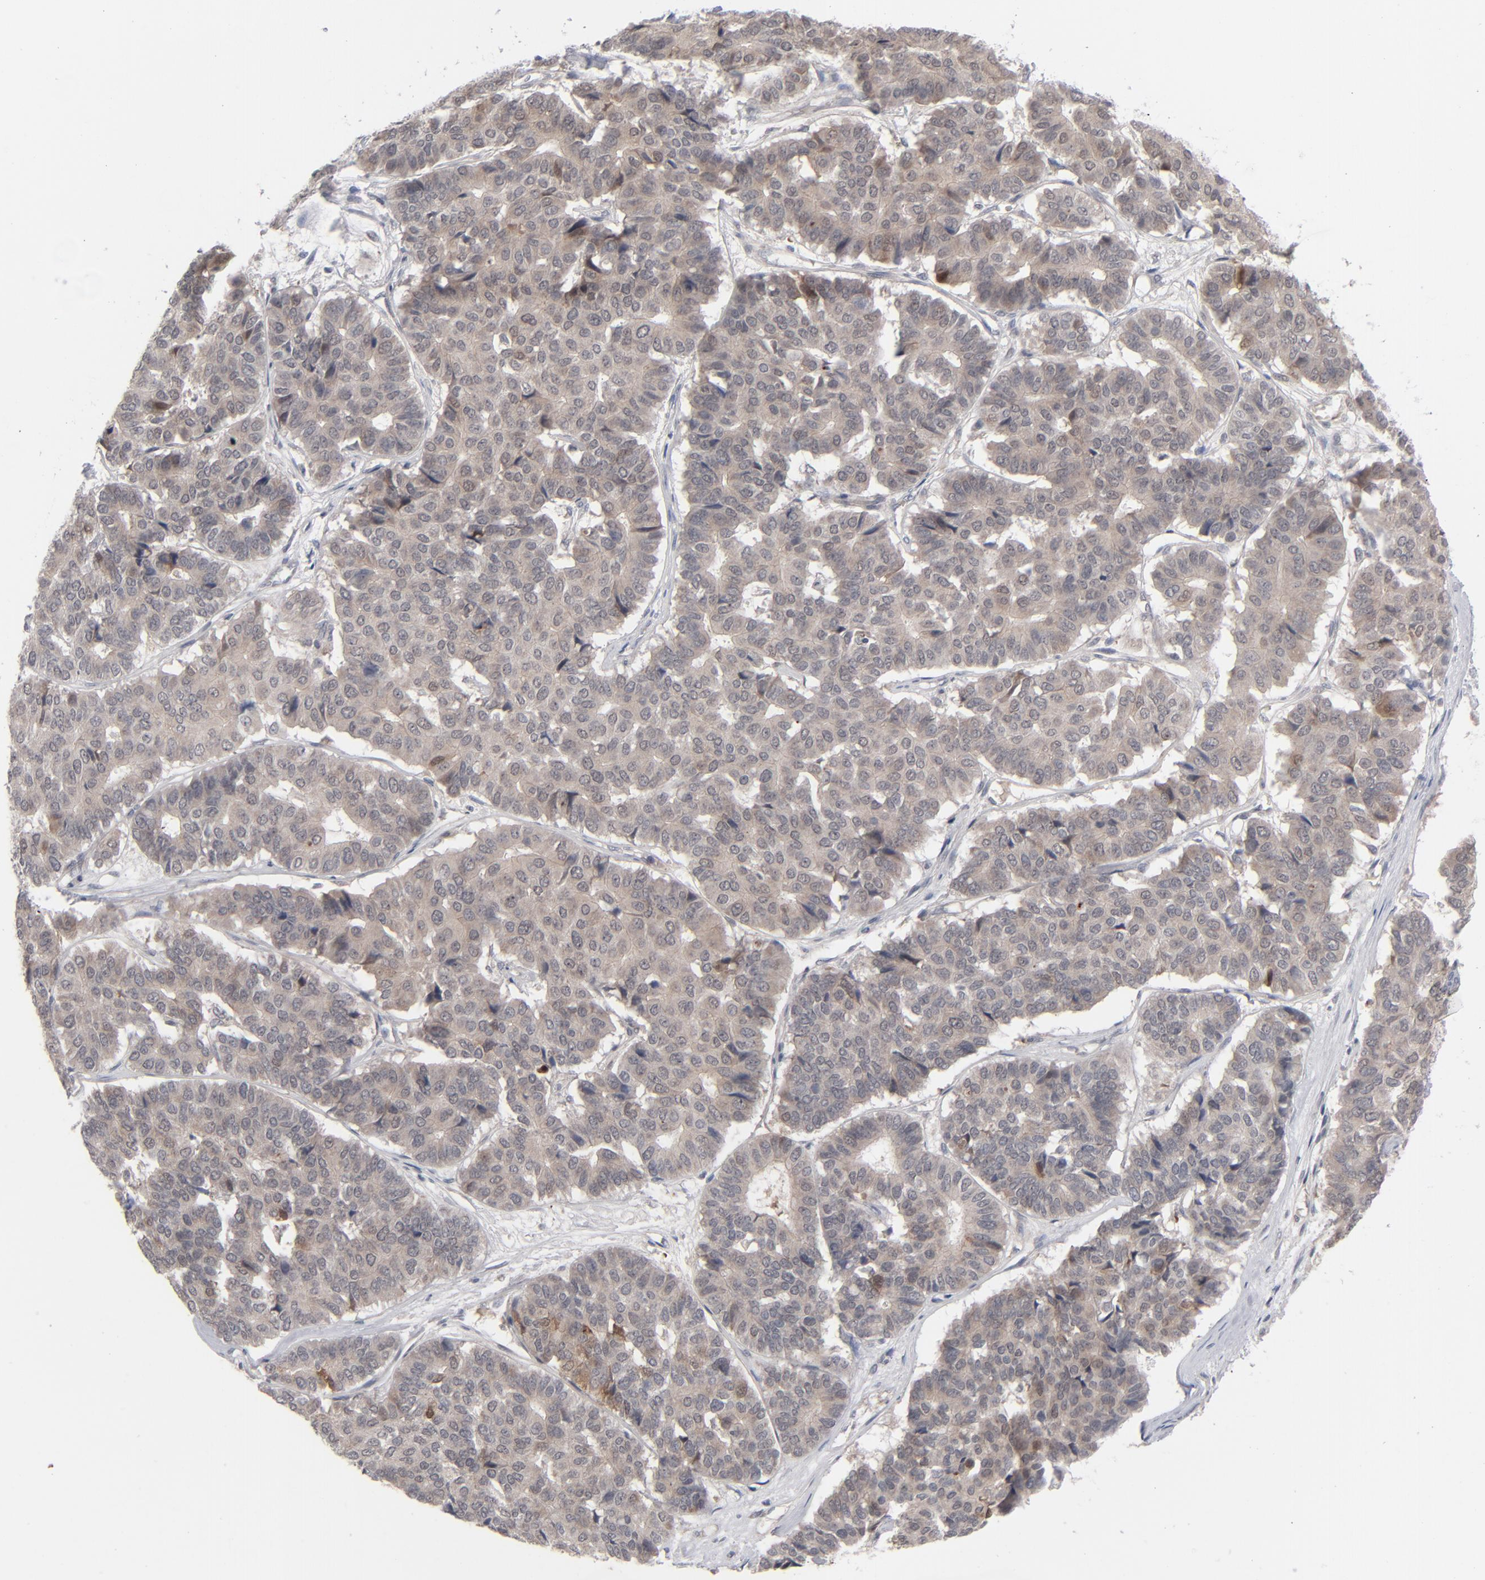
{"staining": {"intensity": "weak", "quantity": ">75%", "location": "cytoplasmic/membranous"}, "tissue": "pancreatic cancer", "cell_type": "Tumor cells", "image_type": "cancer", "snomed": [{"axis": "morphology", "description": "Adenocarcinoma, NOS"}, {"axis": "topography", "description": "Pancreas"}], "caption": "Weak cytoplasmic/membranous expression for a protein is appreciated in about >75% of tumor cells of pancreatic cancer (adenocarcinoma) using immunohistochemistry.", "gene": "POF1B", "patient": {"sex": "male", "age": 50}}